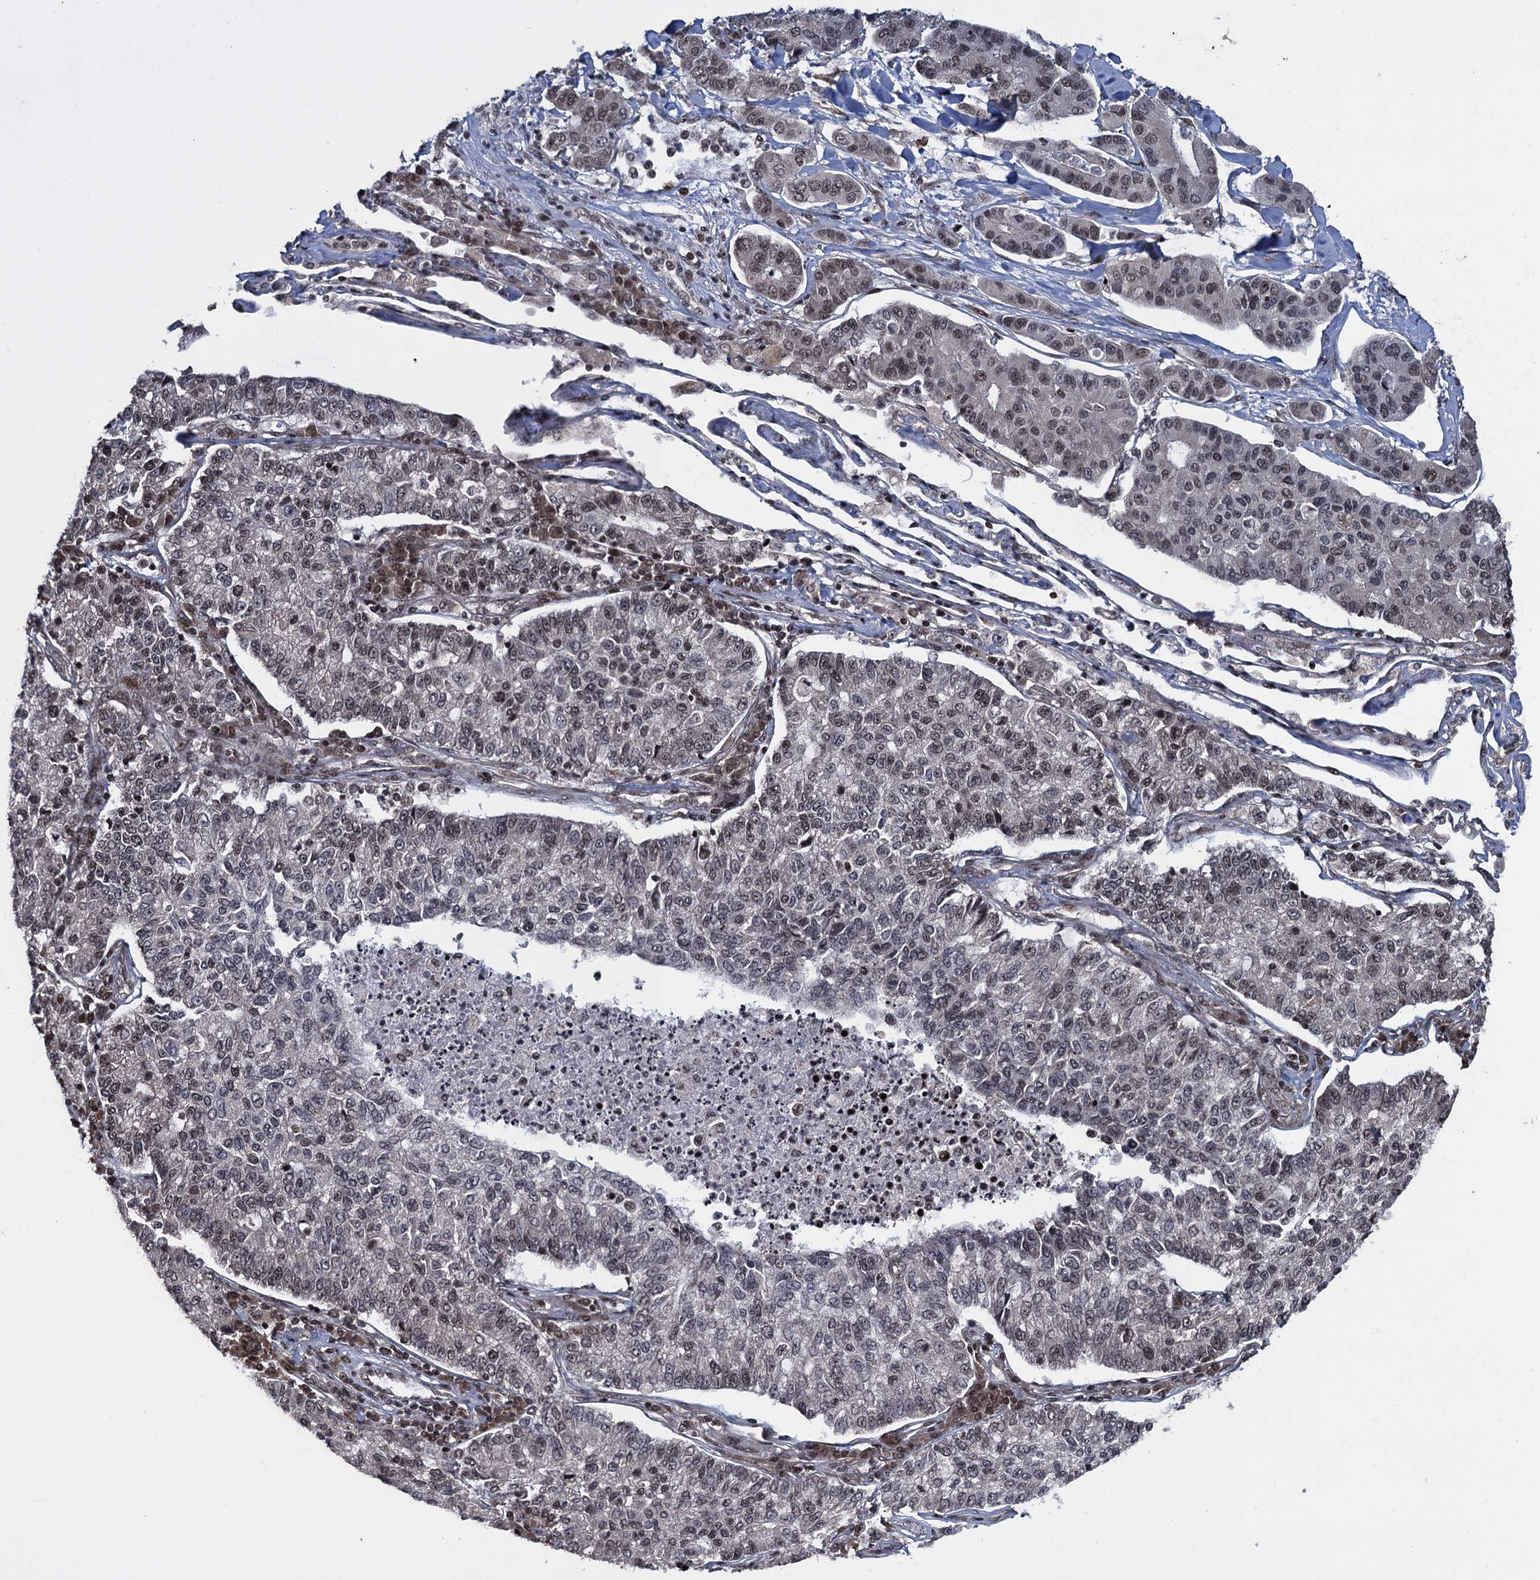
{"staining": {"intensity": "weak", "quantity": "25%-75%", "location": "nuclear"}, "tissue": "lung cancer", "cell_type": "Tumor cells", "image_type": "cancer", "snomed": [{"axis": "morphology", "description": "Adenocarcinoma, NOS"}, {"axis": "topography", "description": "Lung"}], "caption": "The immunohistochemical stain highlights weak nuclear expression in tumor cells of lung cancer tissue.", "gene": "ZNF169", "patient": {"sex": "male", "age": 49}}